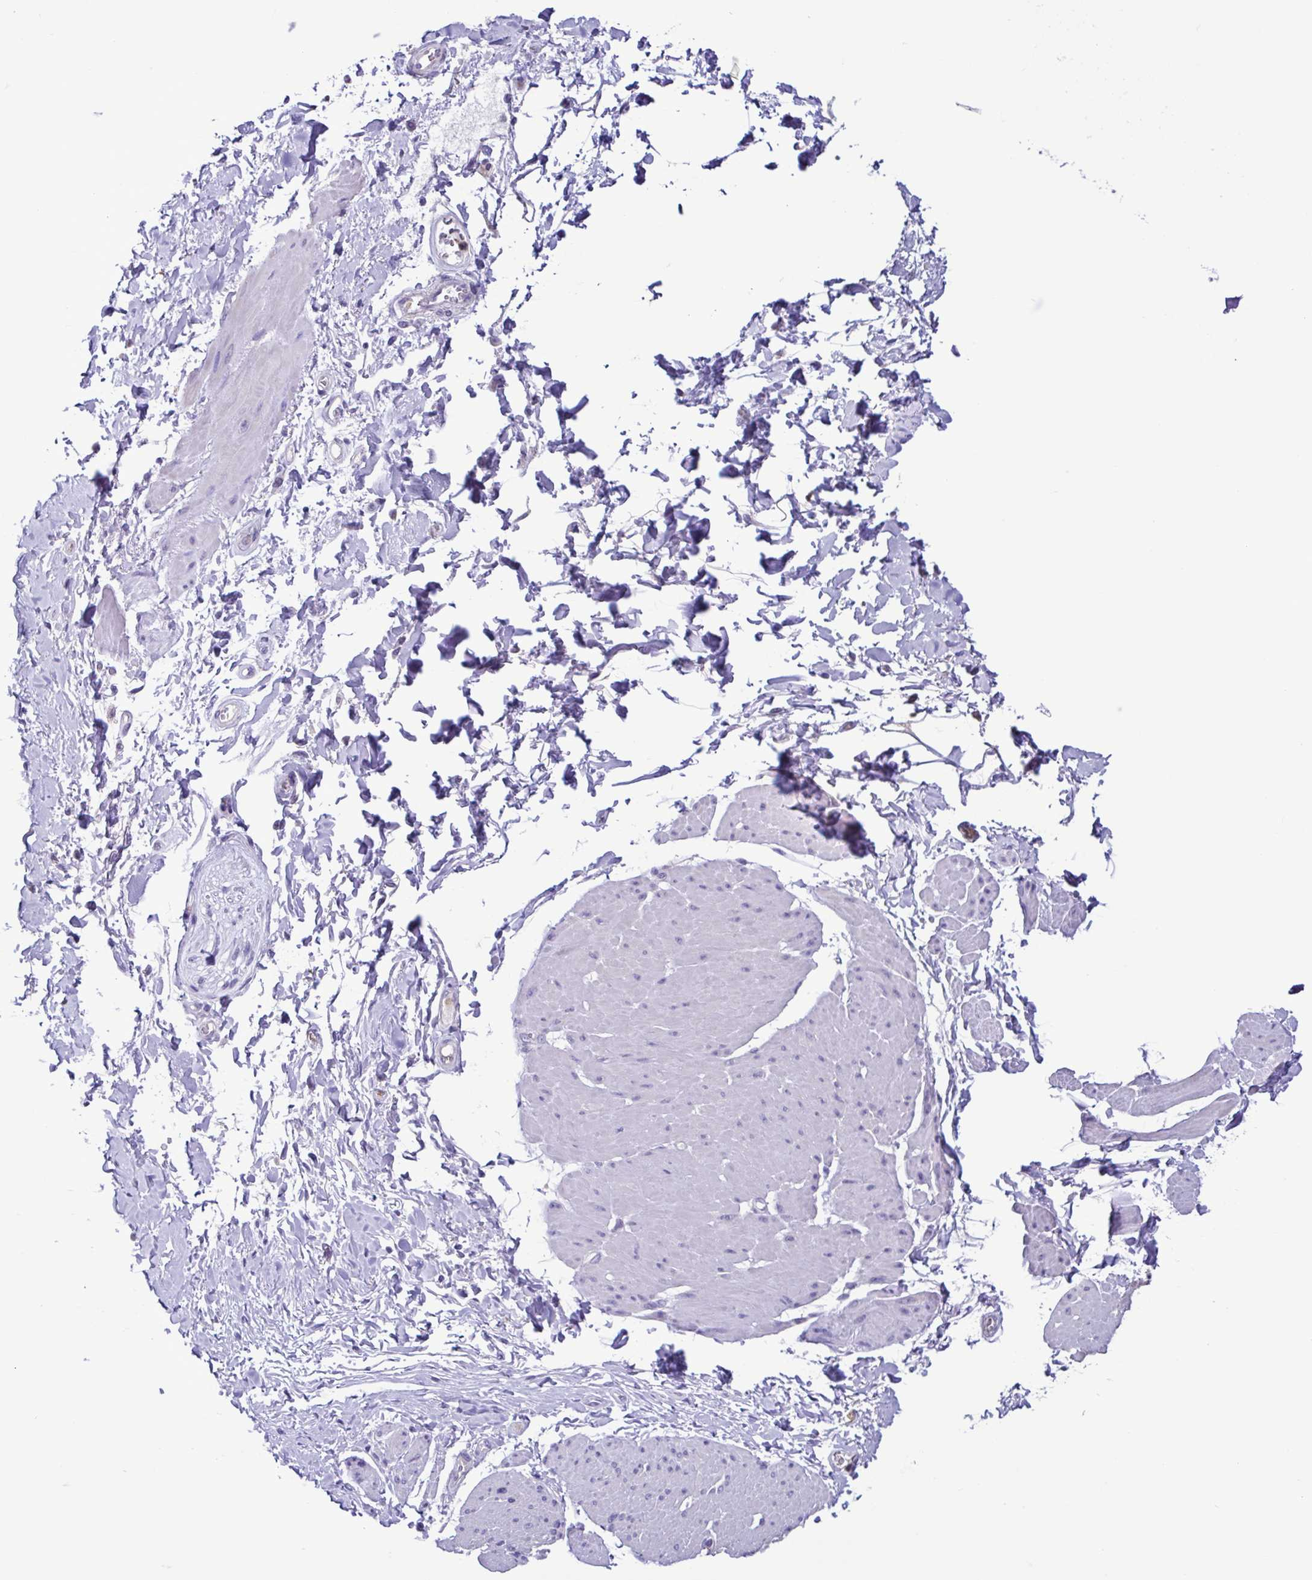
{"staining": {"intensity": "negative", "quantity": "none", "location": "none"}, "tissue": "adipose tissue", "cell_type": "Adipocytes", "image_type": "normal", "snomed": [{"axis": "morphology", "description": "Normal tissue, NOS"}, {"axis": "topography", "description": "Urinary bladder"}, {"axis": "topography", "description": "Peripheral nerve tissue"}], "caption": "Adipocytes show no significant protein positivity in unremarkable adipose tissue.", "gene": "CBY2", "patient": {"sex": "female", "age": 60}}